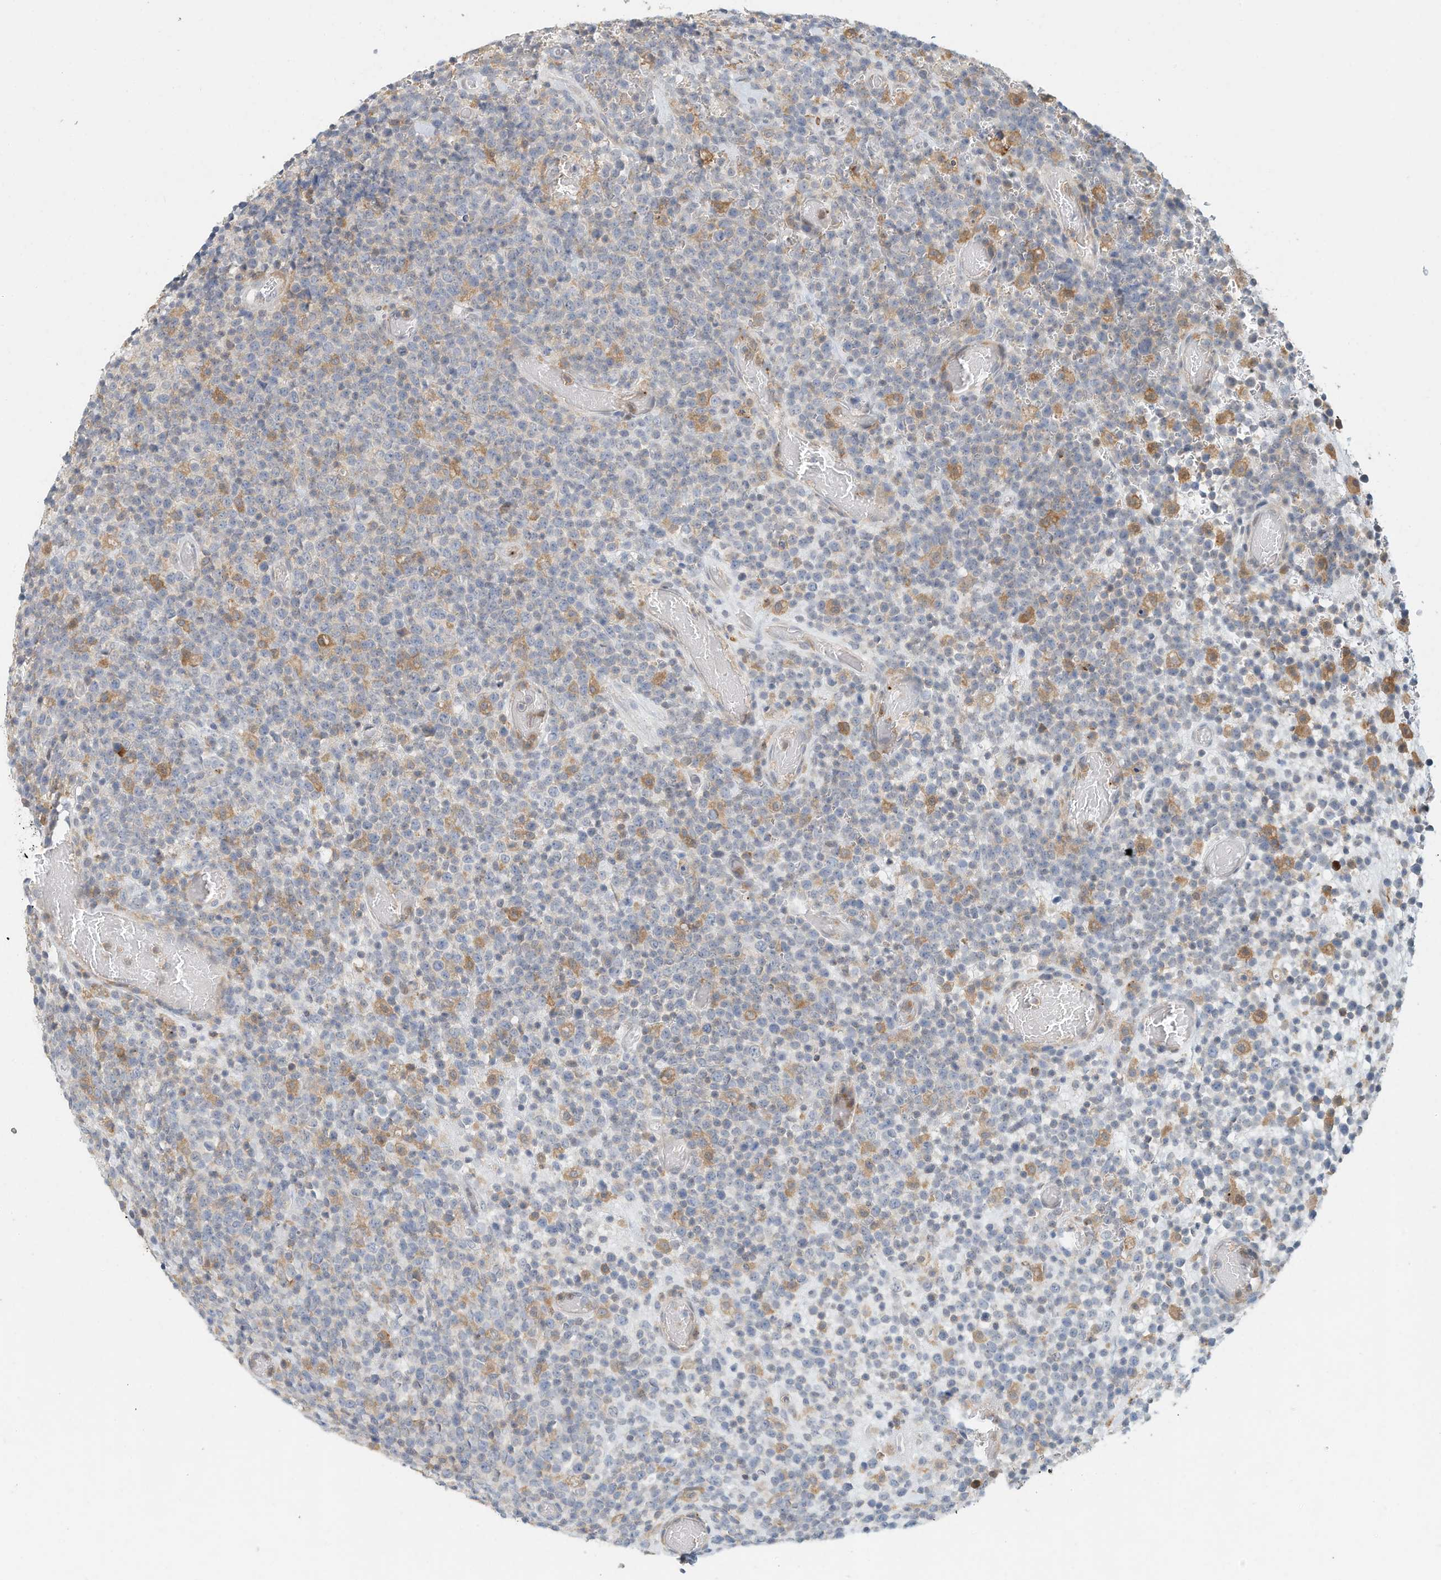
{"staining": {"intensity": "negative", "quantity": "none", "location": "none"}, "tissue": "lymphoma", "cell_type": "Tumor cells", "image_type": "cancer", "snomed": [{"axis": "morphology", "description": "Malignant lymphoma, non-Hodgkin's type, High grade"}, {"axis": "topography", "description": "Colon"}], "caption": "DAB immunohistochemical staining of lymphoma shows no significant expression in tumor cells.", "gene": "MICAL1", "patient": {"sex": "female", "age": 53}}